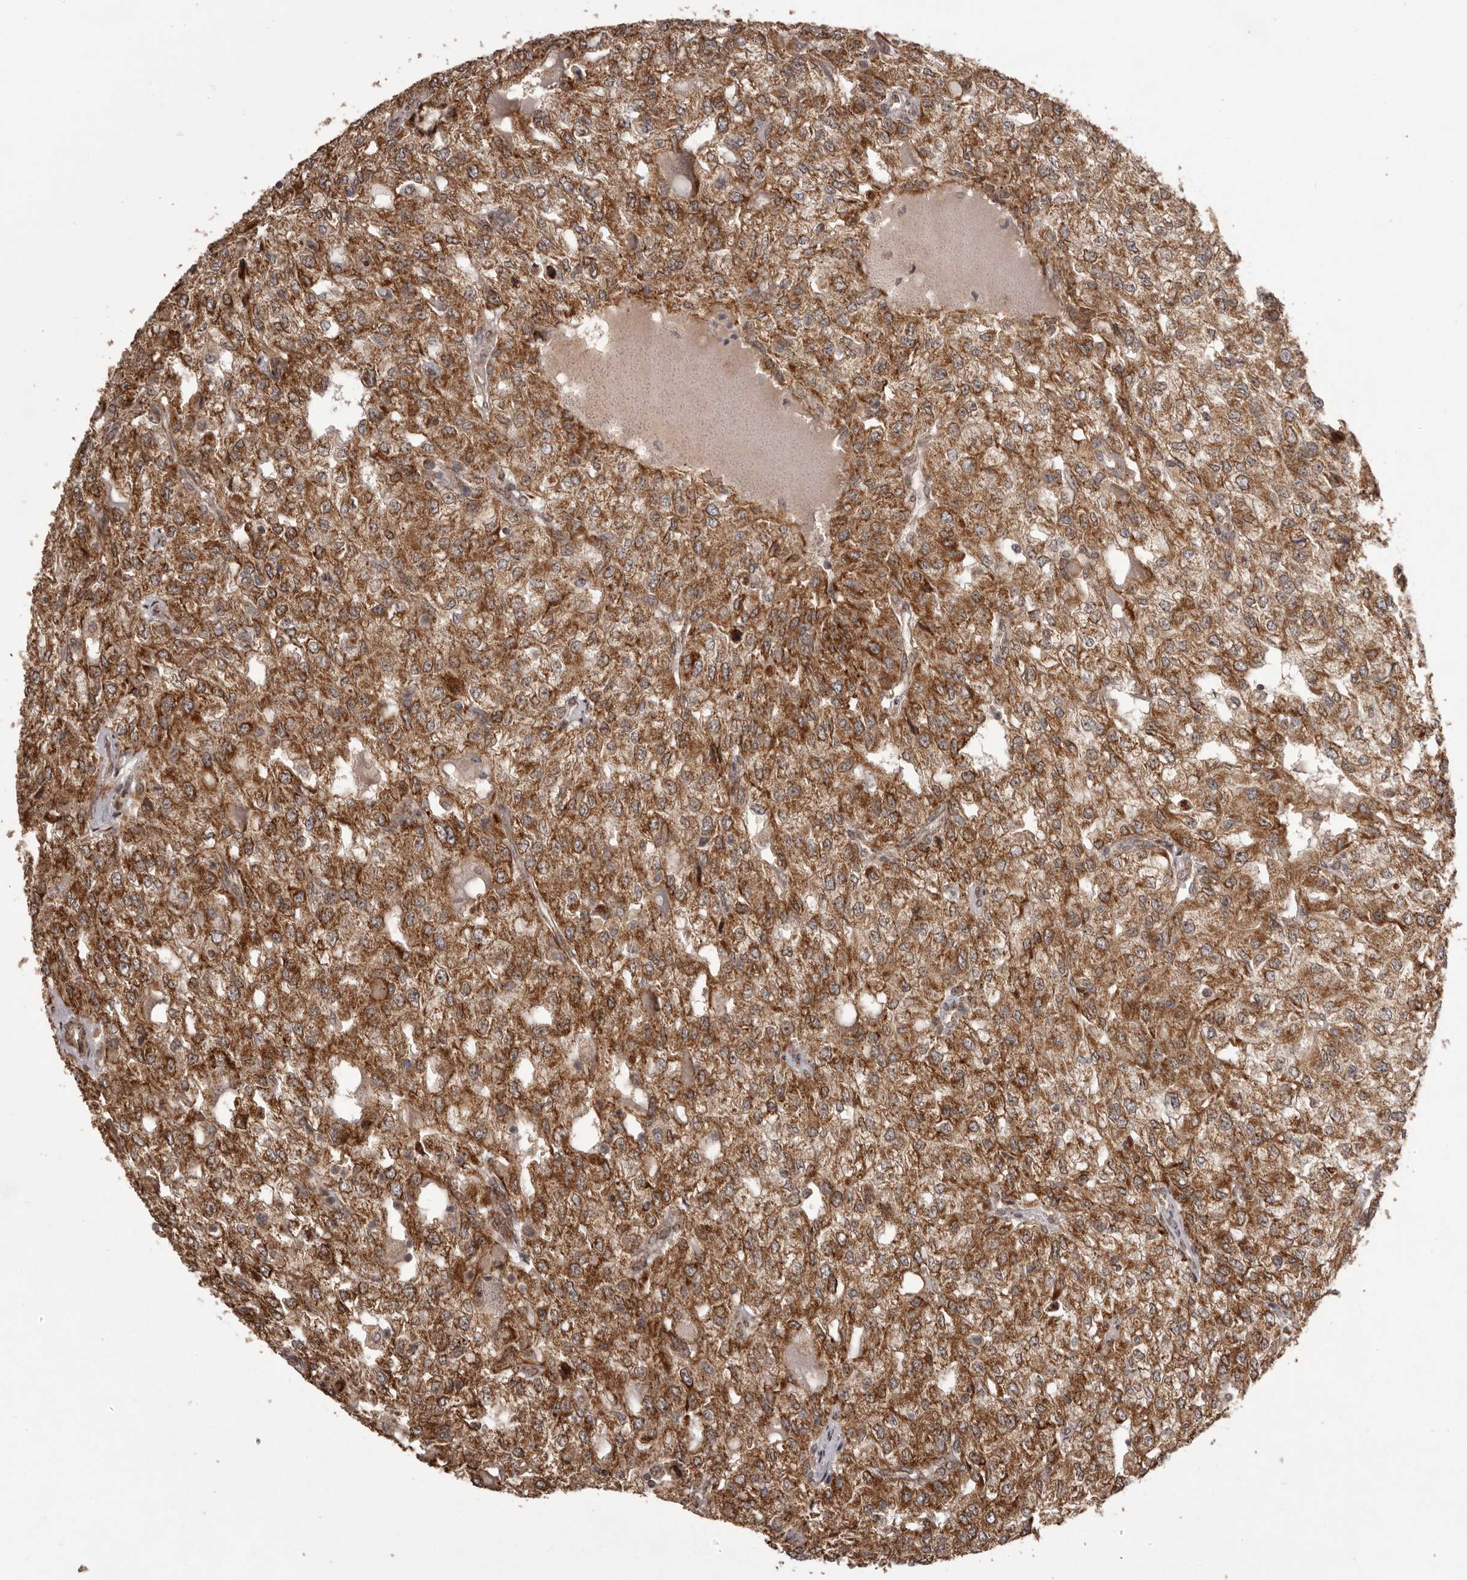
{"staining": {"intensity": "strong", "quantity": ">75%", "location": "cytoplasmic/membranous"}, "tissue": "renal cancer", "cell_type": "Tumor cells", "image_type": "cancer", "snomed": [{"axis": "morphology", "description": "Adenocarcinoma, NOS"}, {"axis": "topography", "description": "Kidney"}], "caption": "Protein expression by immunohistochemistry (IHC) demonstrates strong cytoplasmic/membranous positivity in about >75% of tumor cells in adenocarcinoma (renal). (DAB IHC, brown staining for protein, blue staining for nuclei).", "gene": "CHRM2", "patient": {"sex": "female", "age": 54}}